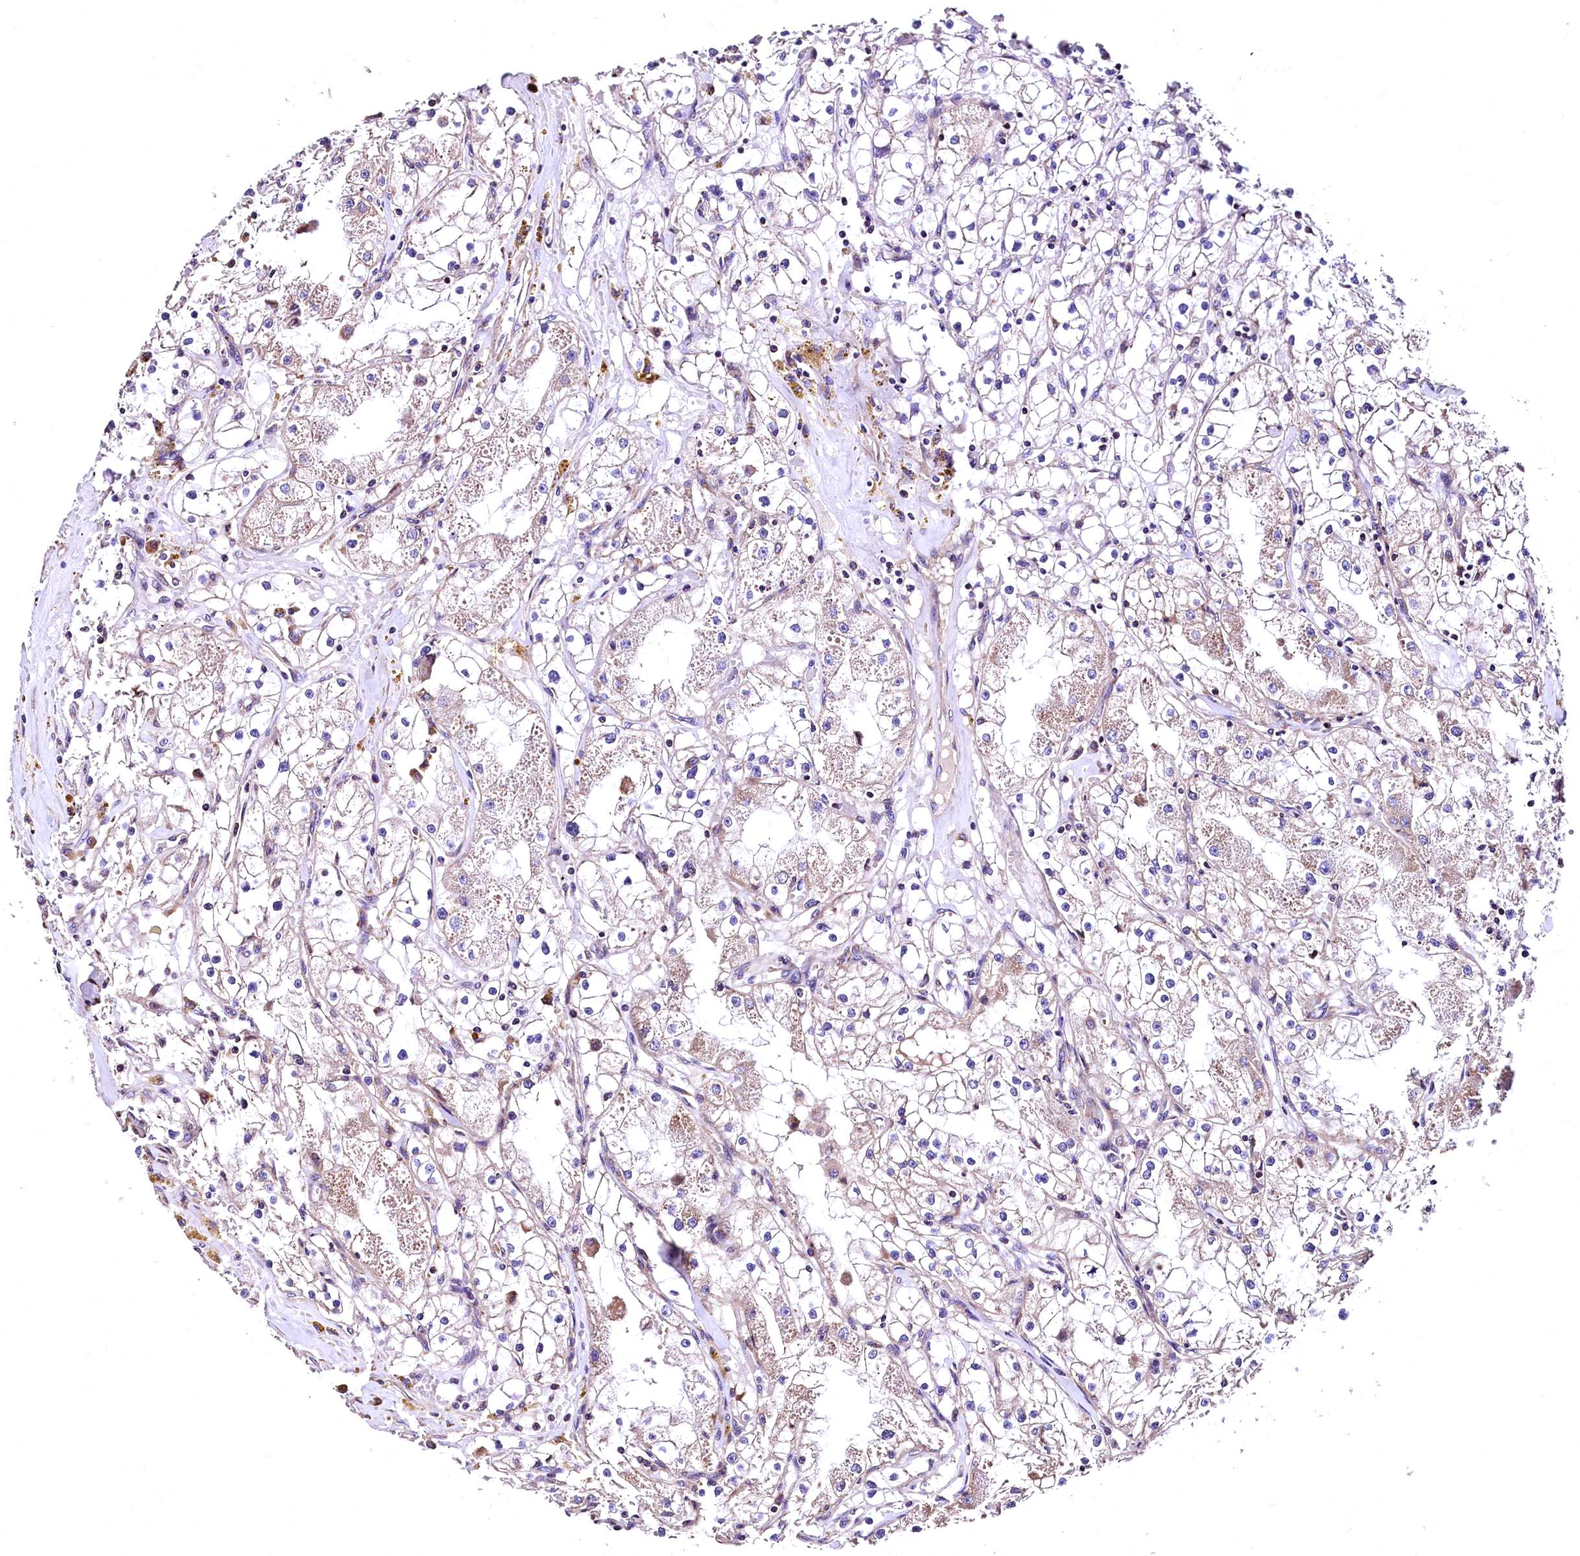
{"staining": {"intensity": "weak", "quantity": "25%-75%", "location": "cytoplasmic/membranous"}, "tissue": "renal cancer", "cell_type": "Tumor cells", "image_type": "cancer", "snomed": [{"axis": "morphology", "description": "Adenocarcinoma, NOS"}, {"axis": "topography", "description": "Kidney"}], "caption": "Protein staining shows weak cytoplasmic/membranous expression in about 25%-75% of tumor cells in renal adenocarcinoma.", "gene": "LRSAM1", "patient": {"sex": "male", "age": 56}}